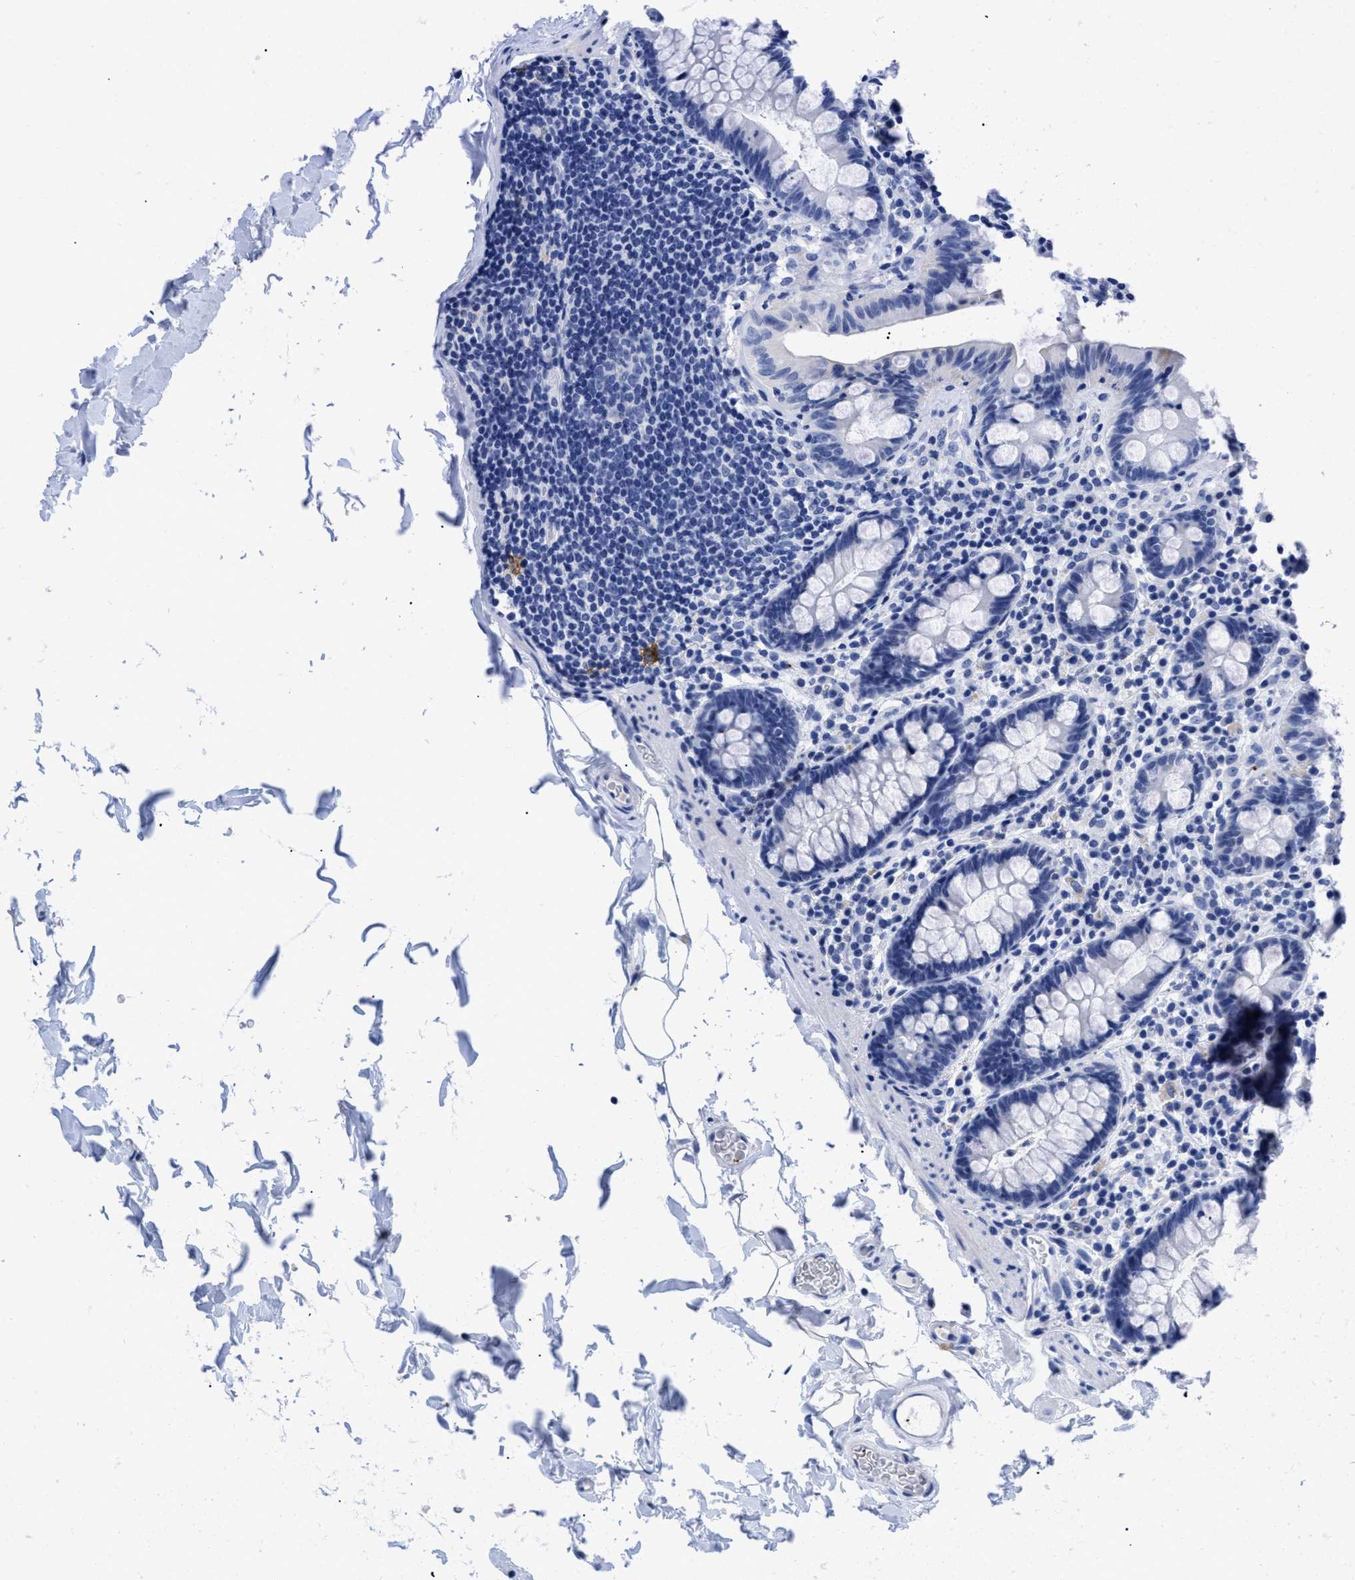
{"staining": {"intensity": "negative", "quantity": "none", "location": "none"}, "tissue": "colon", "cell_type": "Endothelial cells", "image_type": "normal", "snomed": [{"axis": "morphology", "description": "Normal tissue, NOS"}, {"axis": "topography", "description": "Colon"}], "caption": "Immunohistochemistry photomicrograph of normal human colon stained for a protein (brown), which demonstrates no expression in endothelial cells.", "gene": "TREML1", "patient": {"sex": "female", "age": 80}}